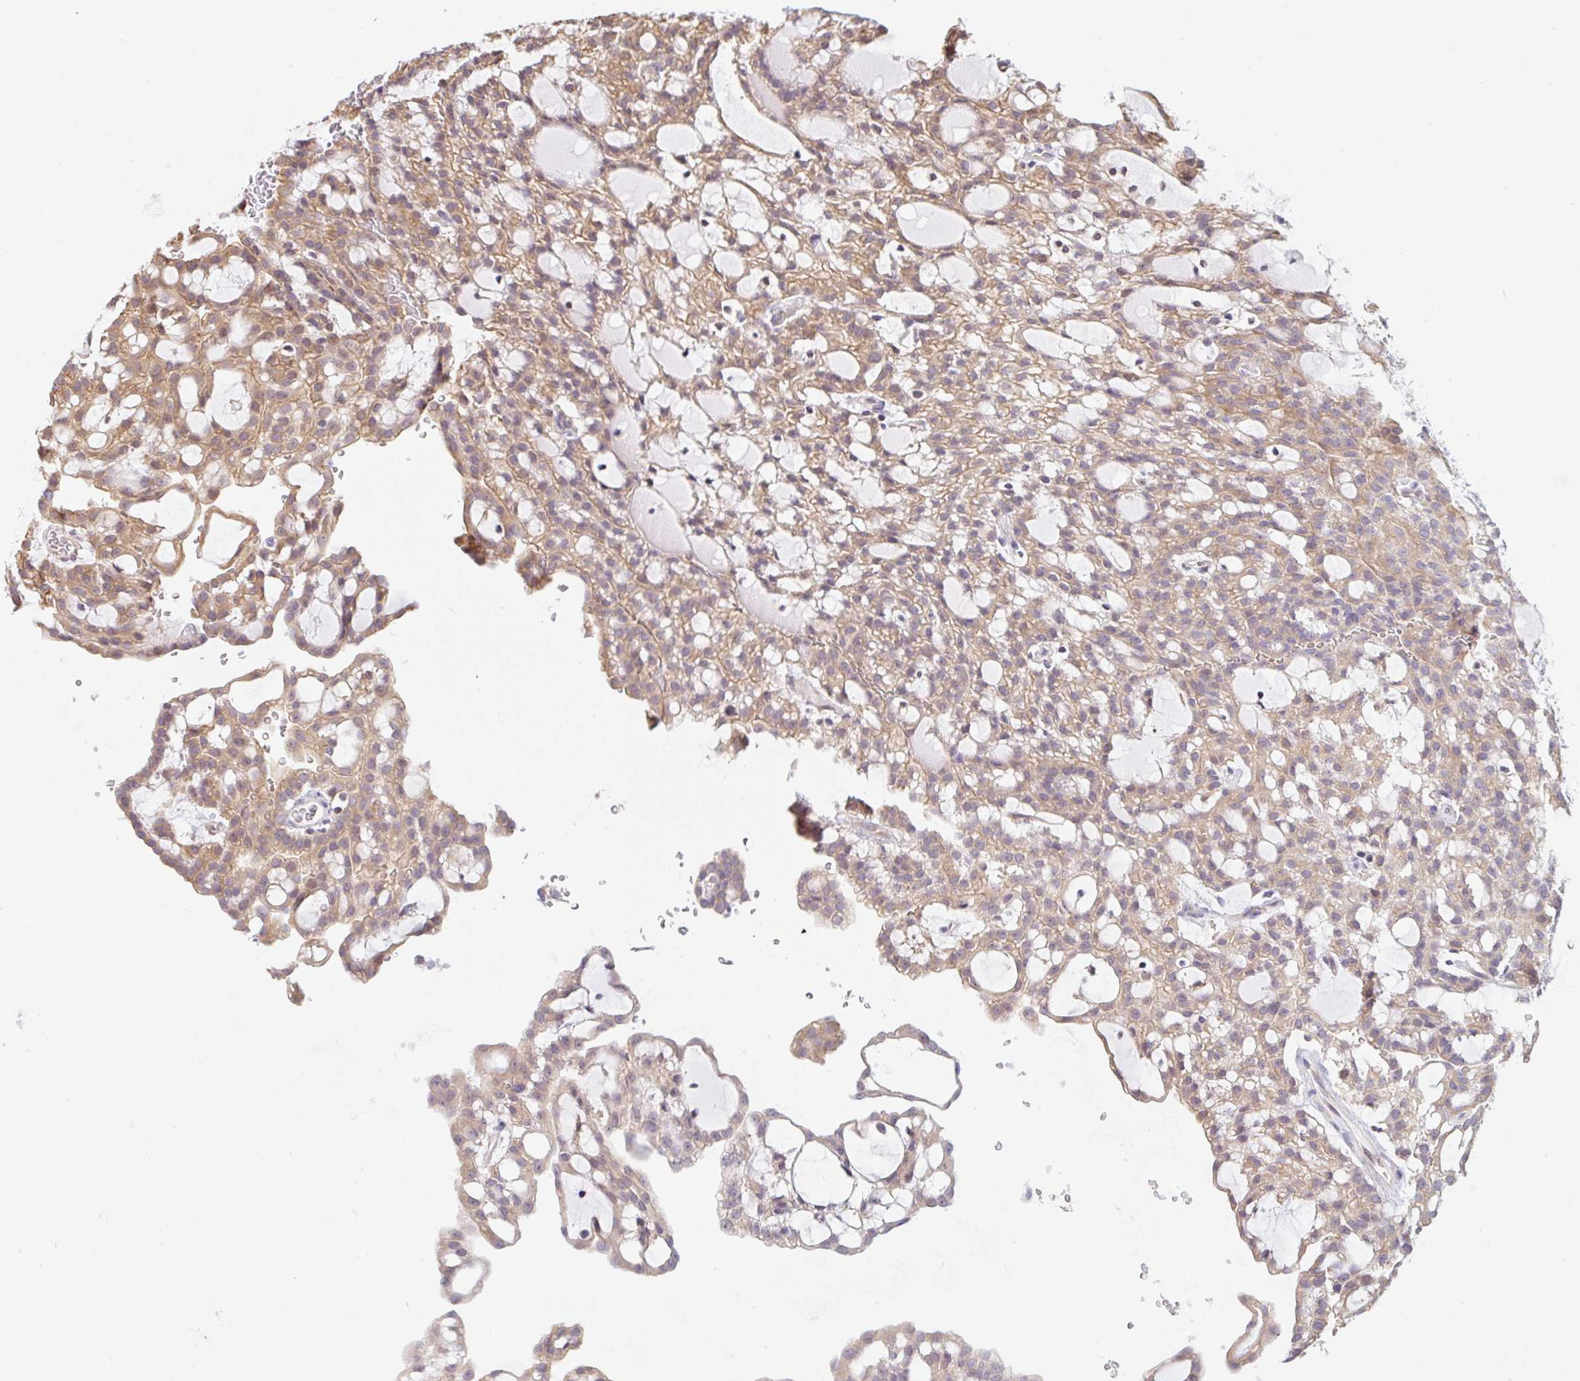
{"staining": {"intensity": "moderate", "quantity": ">75%", "location": "cytoplasmic/membranous"}, "tissue": "renal cancer", "cell_type": "Tumor cells", "image_type": "cancer", "snomed": [{"axis": "morphology", "description": "Adenocarcinoma, NOS"}, {"axis": "topography", "description": "Kidney"}], "caption": "Protein expression analysis of renal cancer reveals moderate cytoplasmic/membranous positivity in approximately >75% of tumor cells. The staining is performed using DAB (3,3'-diaminobenzidine) brown chromogen to label protein expression. The nuclei are counter-stained blue using hematoxylin.", "gene": "TBPL2", "patient": {"sex": "male", "age": 63}}